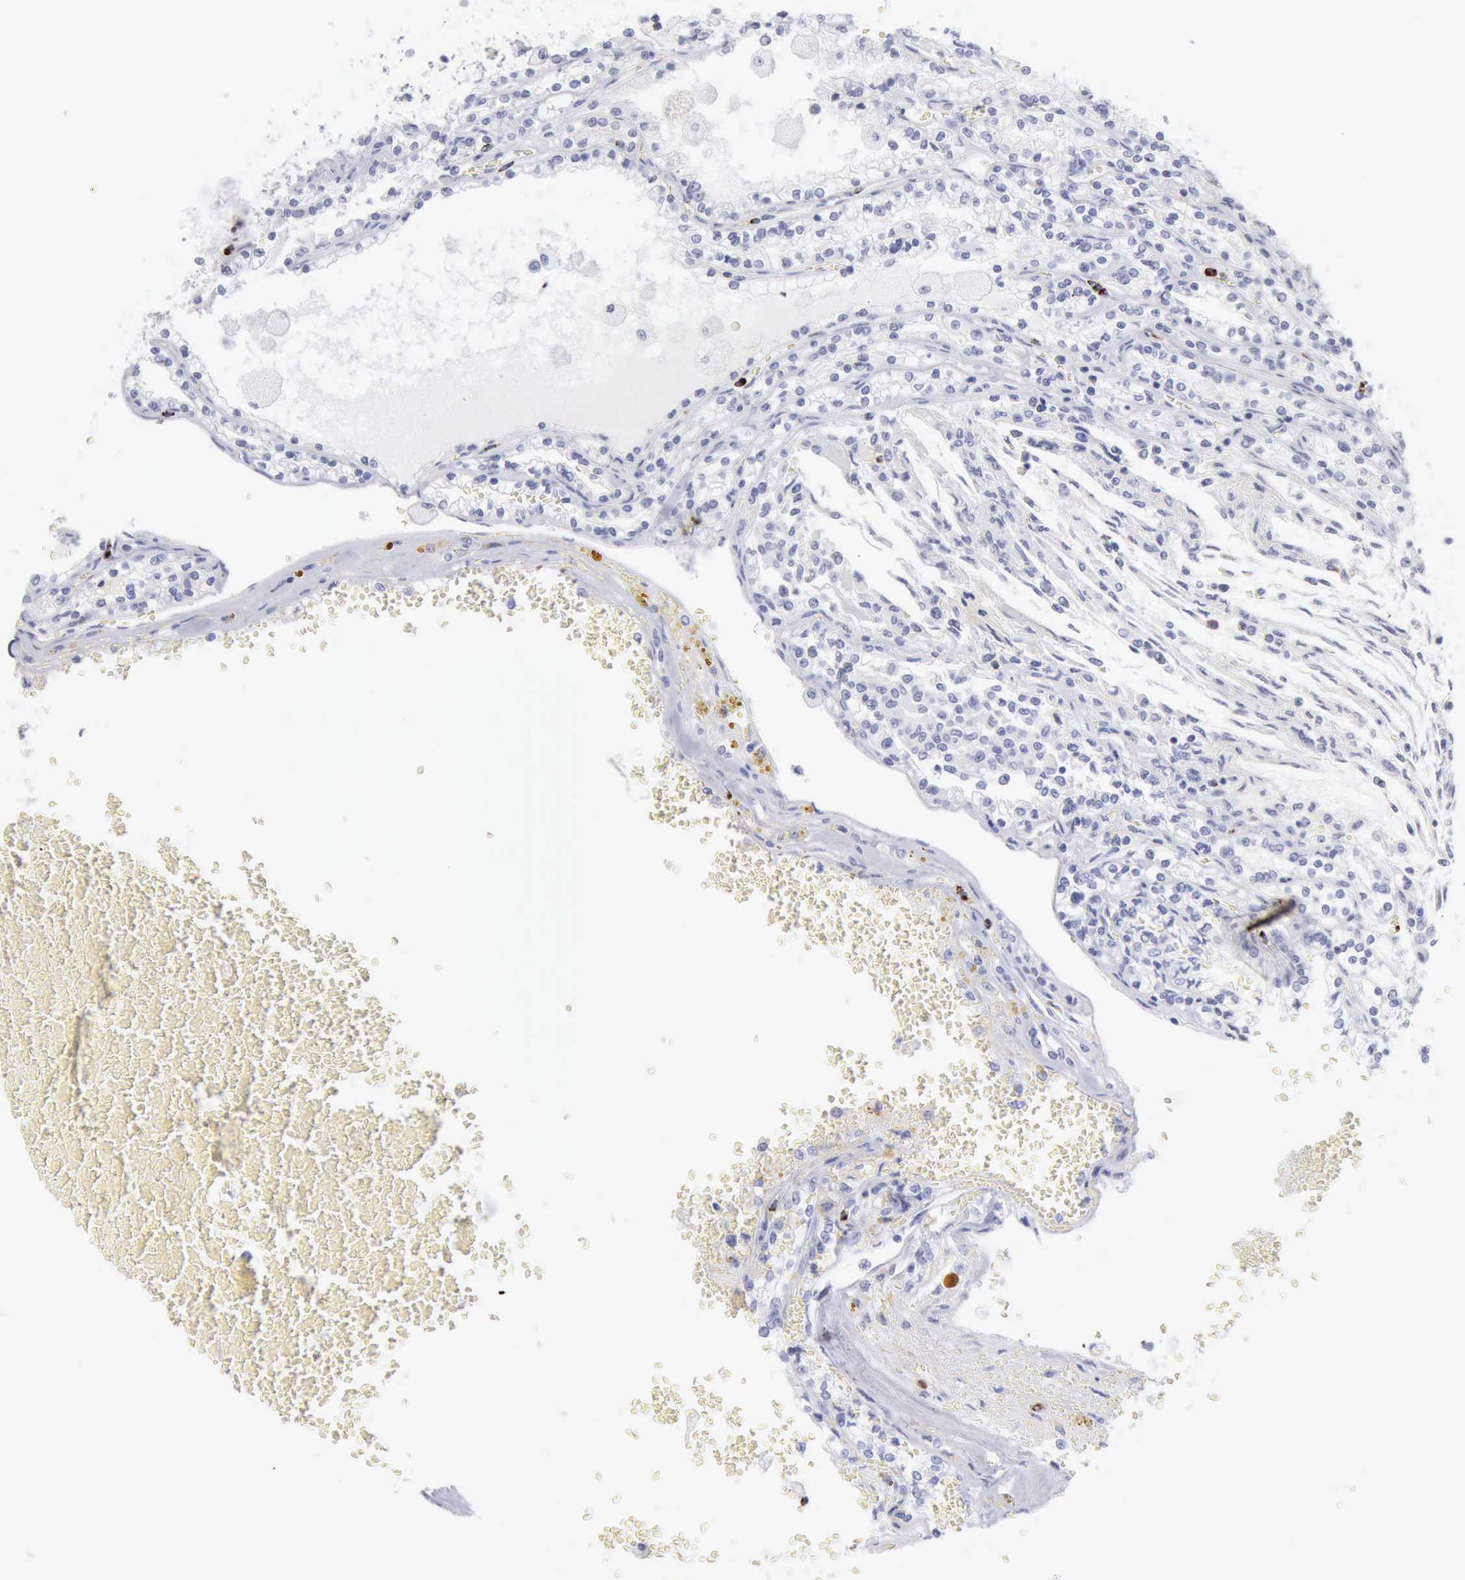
{"staining": {"intensity": "negative", "quantity": "none", "location": "none"}, "tissue": "renal cancer", "cell_type": "Tumor cells", "image_type": "cancer", "snomed": [{"axis": "morphology", "description": "Adenocarcinoma, NOS"}, {"axis": "topography", "description": "Kidney"}], "caption": "This is an immunohistochemistry (IHC) histopathology image of renal cancer. There is no positivity in tumor cells.", "gene": "GZMB", "patient": {"sex": "female", "age": 56}}